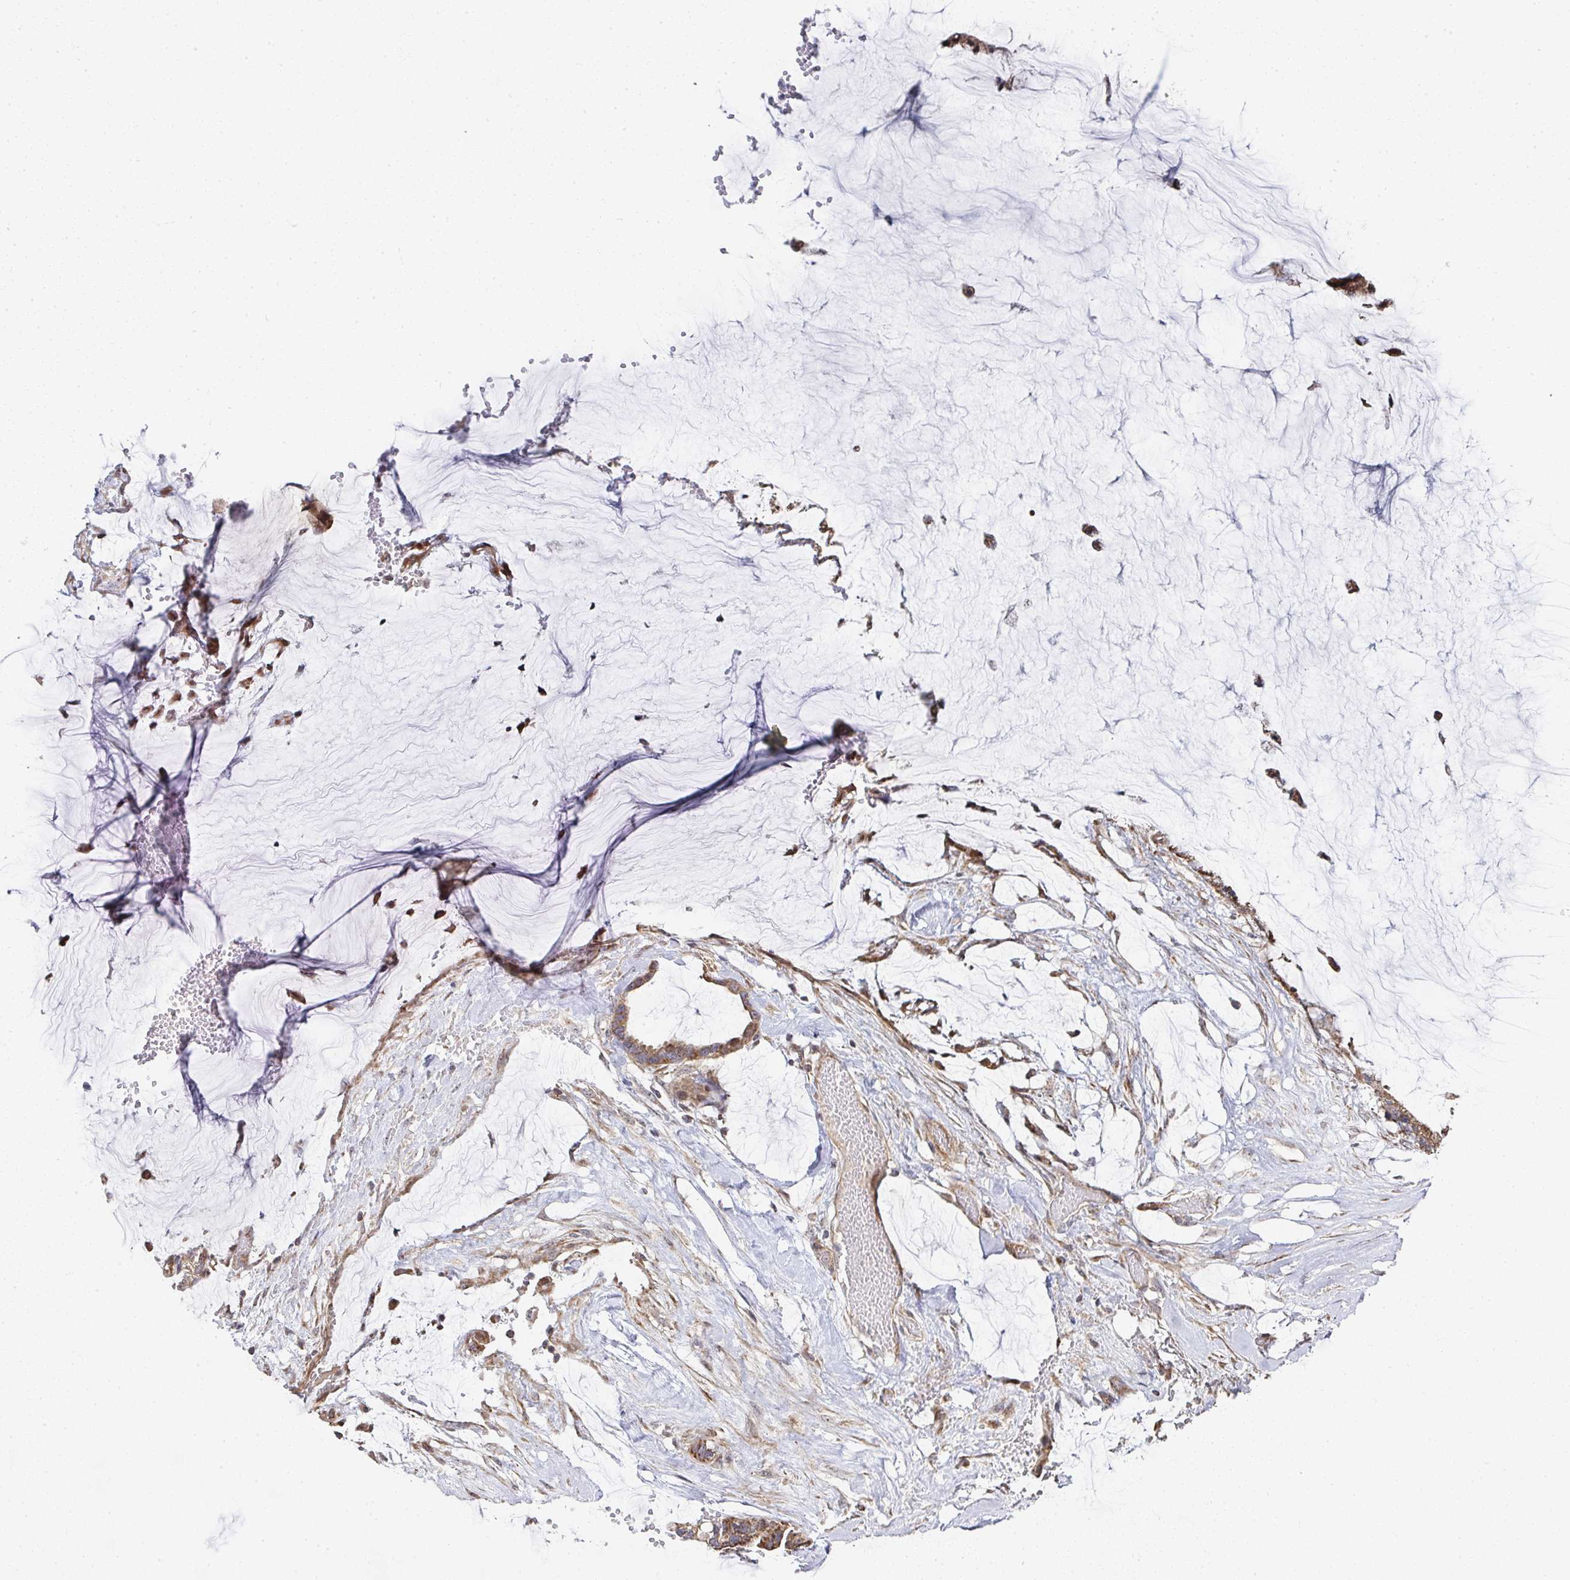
{"staining": {"intensity": "moderate", "quantity": ">75%", "location": "cytoplasmic/membranous"}, "tissue": "ovarian cancer", "cell_type": "Tumor cells", "image_type": "cancer", "snomed": [{"axis": "morphology", "description": "Cystadenocarcinoma, mucinous, NOS"}, {"axis": "topography", "description": "Ovary"}], "caption": "Immunohistochemical staining of ovarian cancer shows medium levels of moderate cytoplasmic/membranous protein staining in about >75% of tumor cells.", "gene": "AGTPBP1", "patient": {"sex": "female", "age": 39}}